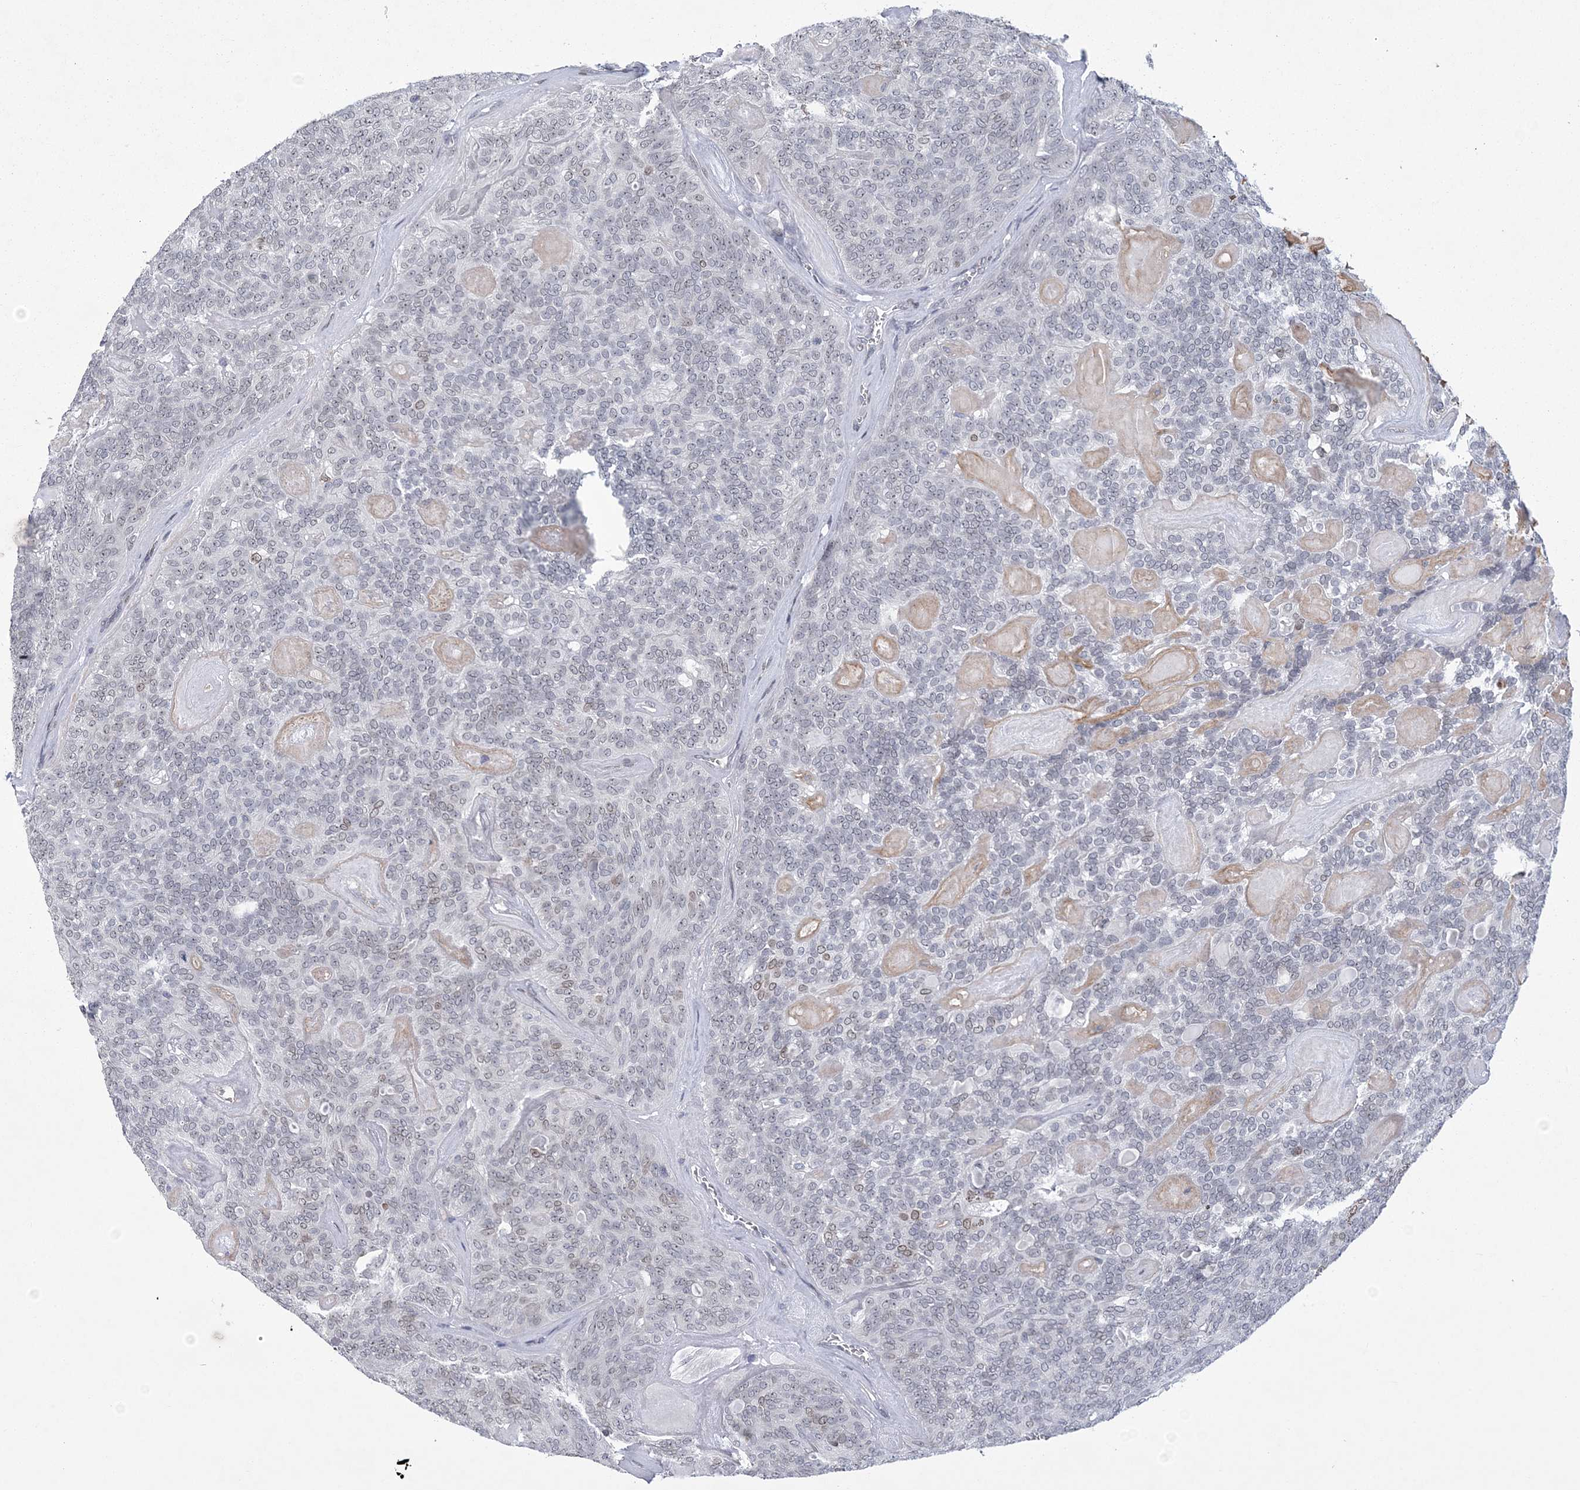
{"staining": {"intensity": "moderate", "quantity": "<25%", "location": "cytoplasmic/membranous"}, "tissue": "head and neck cancer", "cell_type": "Tumor cells", "image_type": "cancer", "snomed": [{"axis": "morphology", "description": "Adenocarcinoma, NOS"}, {"axis": "topography", "description": "Head-Neck"}], "caption": "Immunohistochemical staining of head and neck cancer (adenocarcinoma) displays moderate cytoplasmic/membranous protein expression in about <25% of tumor cells.", "gene": "HOMEZ", "patient": {"sex": "male", "age": 66}}